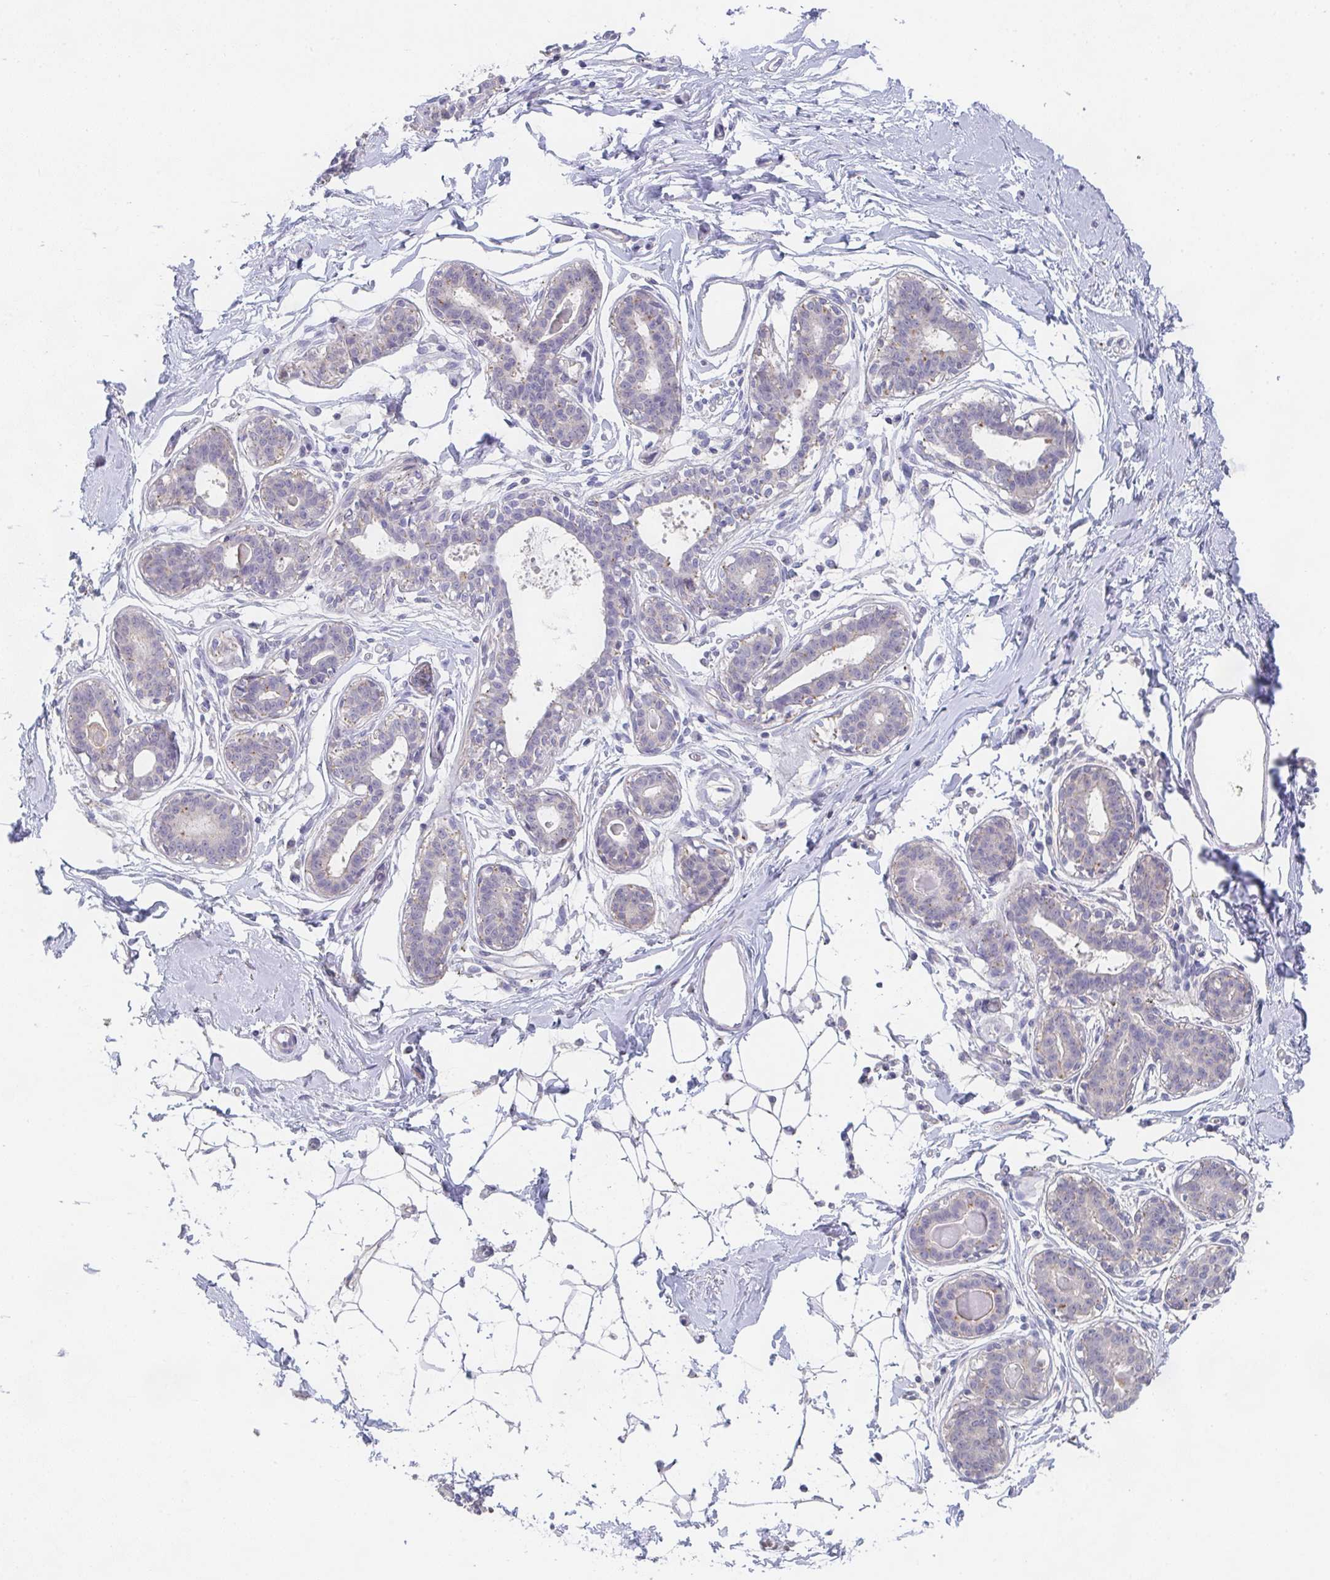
{"staining": {"intensity": "negative", "quantity": "none", "location": "none"}, "tissue": "breast", "cell_type": "Adipocytes", "image_type": "normal", "snomed": [{"axis": "morphology", "description": "Normal tissue, NOS"}, {"axis": "topography", "description": "Breast"}], "caption": "Immunohistochemistry histopathology image of unremarkable breast: breast stained with DAB exhibits no significant protein staining in adipocytes.", "gene": "CHMP5", "patient": {"sex": "female", "age": 45}}